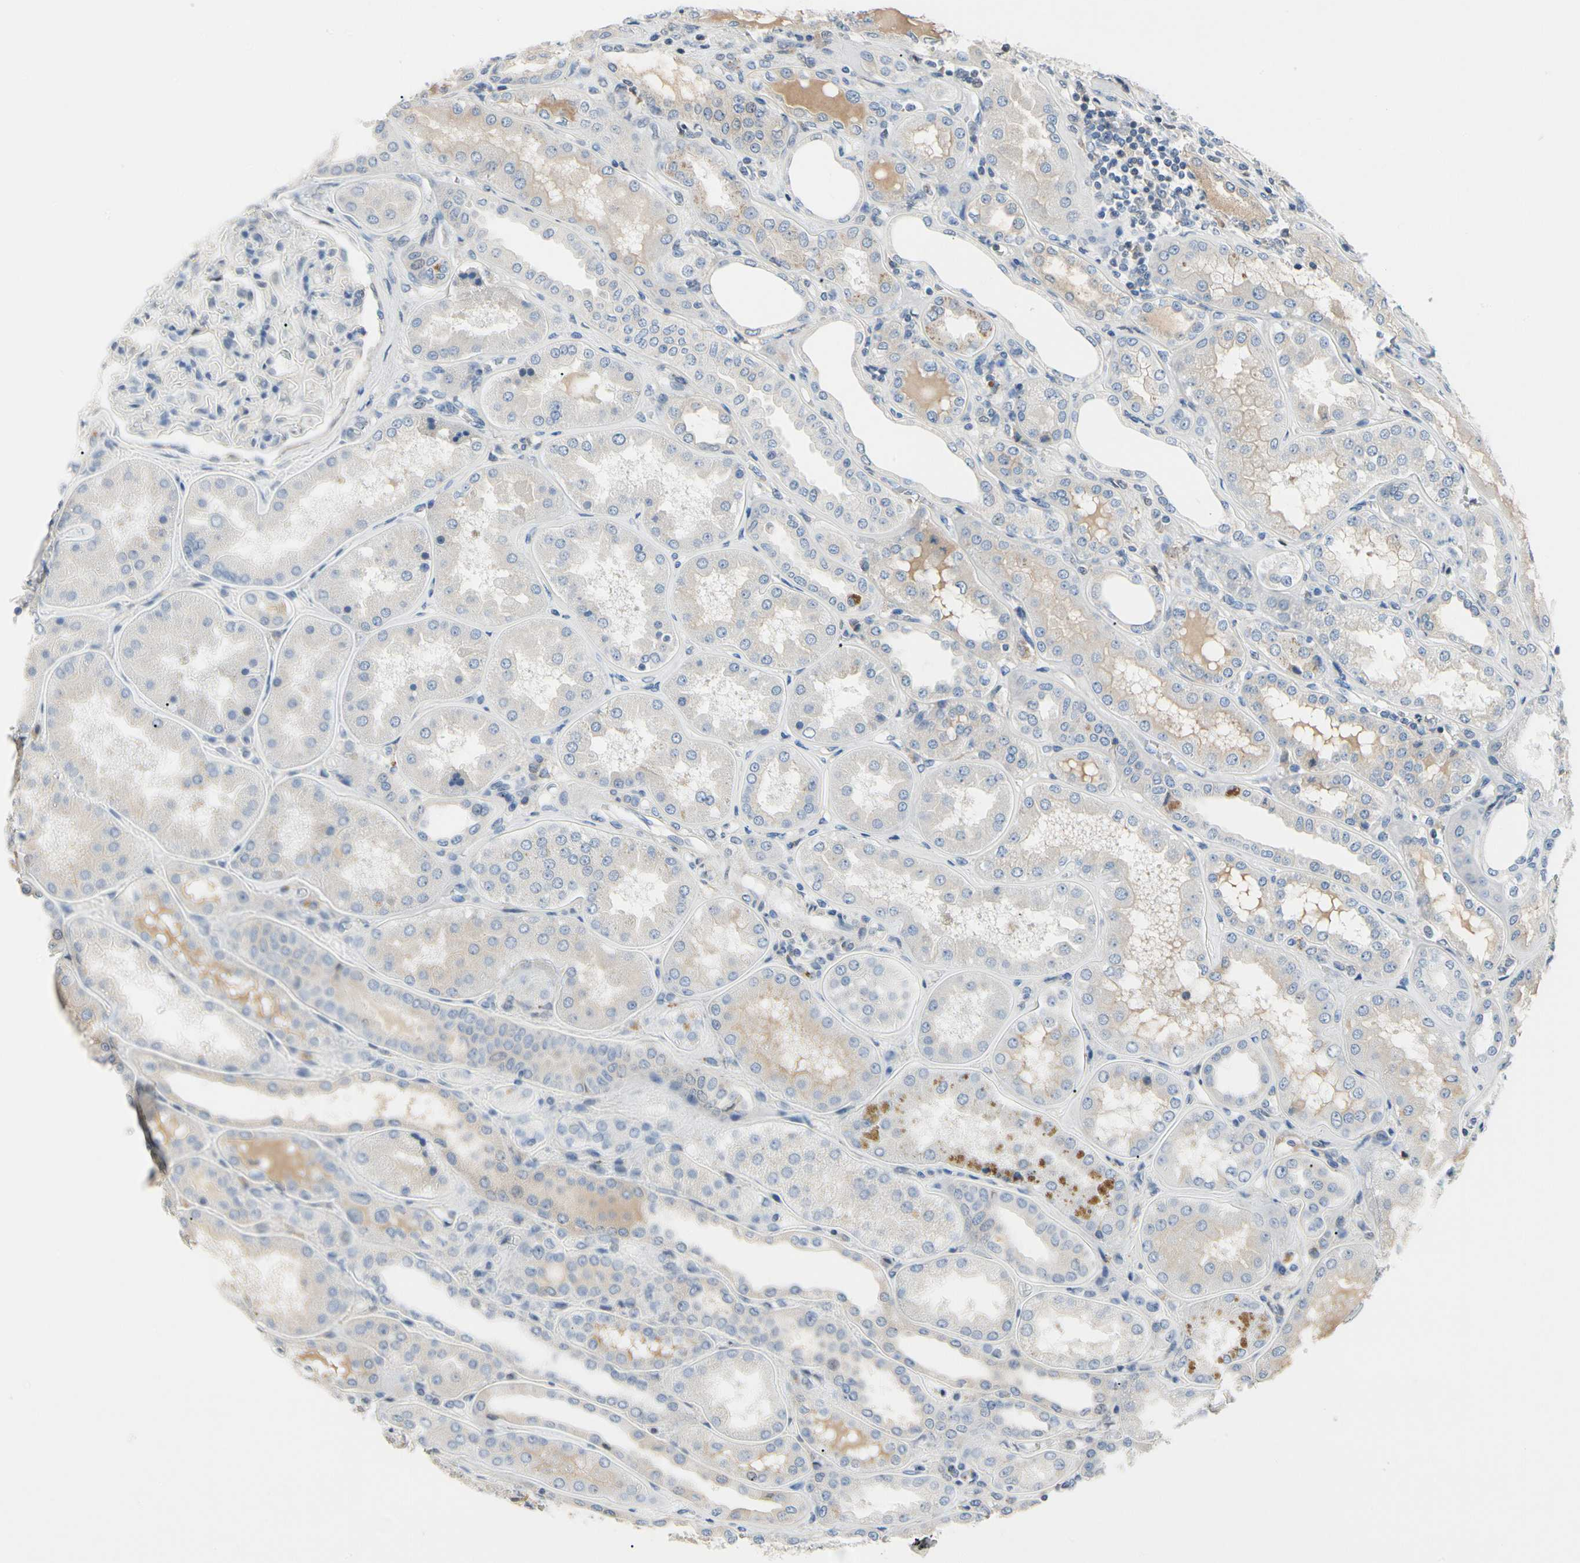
{"staining": {"intensity": "negative", "quantity": "none", "location": "none"}, "tissue": "kidney", "cell_type": "Cells in glomeruli", "image_type": "normal", "snomed": [{"axis": "morphology", "description": "Normal tissue, NOS"}, {"axis": "topography", "description": "Kidney"}], "caption": "Immunohistochemistry histopathology image of unremarkable kidney: kidney stained with DAB (3,3'-diaminobenzidine) displays no significant protein expression in cells in glomeruli.", "gene": "ECRG4", "patient": {"sex": "female", "age": 56}}